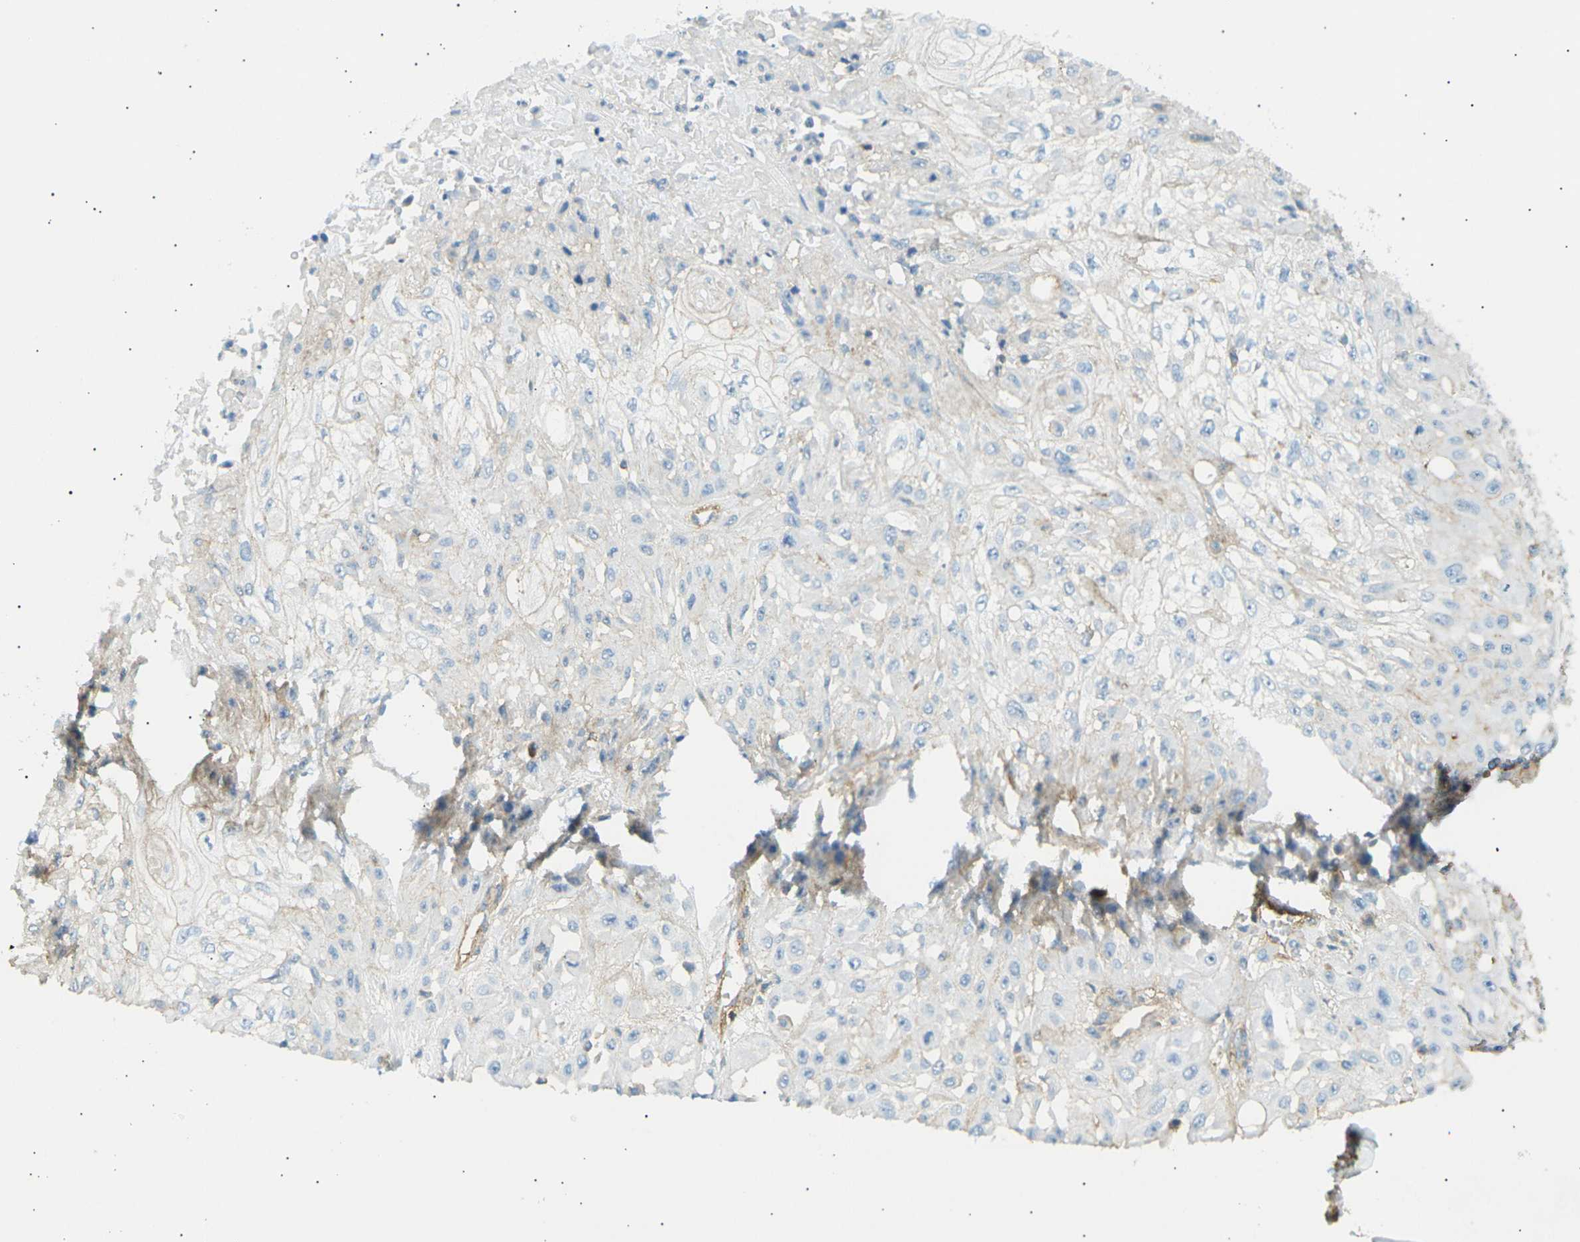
{"staining": {"intensity": "negative", "quantity": "none", "location": "none"}, "tissue": "skin cancer", "cell_type": "Tumor cells", "image_type": "cancer", "snomed": [{"axis": "morphology", "description": "Squamous cell carcinoma, NOS"}, {"axis": "morphology", "description": "Squamous cell carcinoma, metastatic, NOS"}, {"axis": "topography", "description": "Skin"}, {"axis": "topography", "description": "Lymph node"}], "caption": "Immunohistochemical staining of skin cancer (metastatic squamous cell carcinoma) displays no significant expression in tumor cells.", "gene": "ATP2B4", "patient": {"sex": "male", "age": 75}}